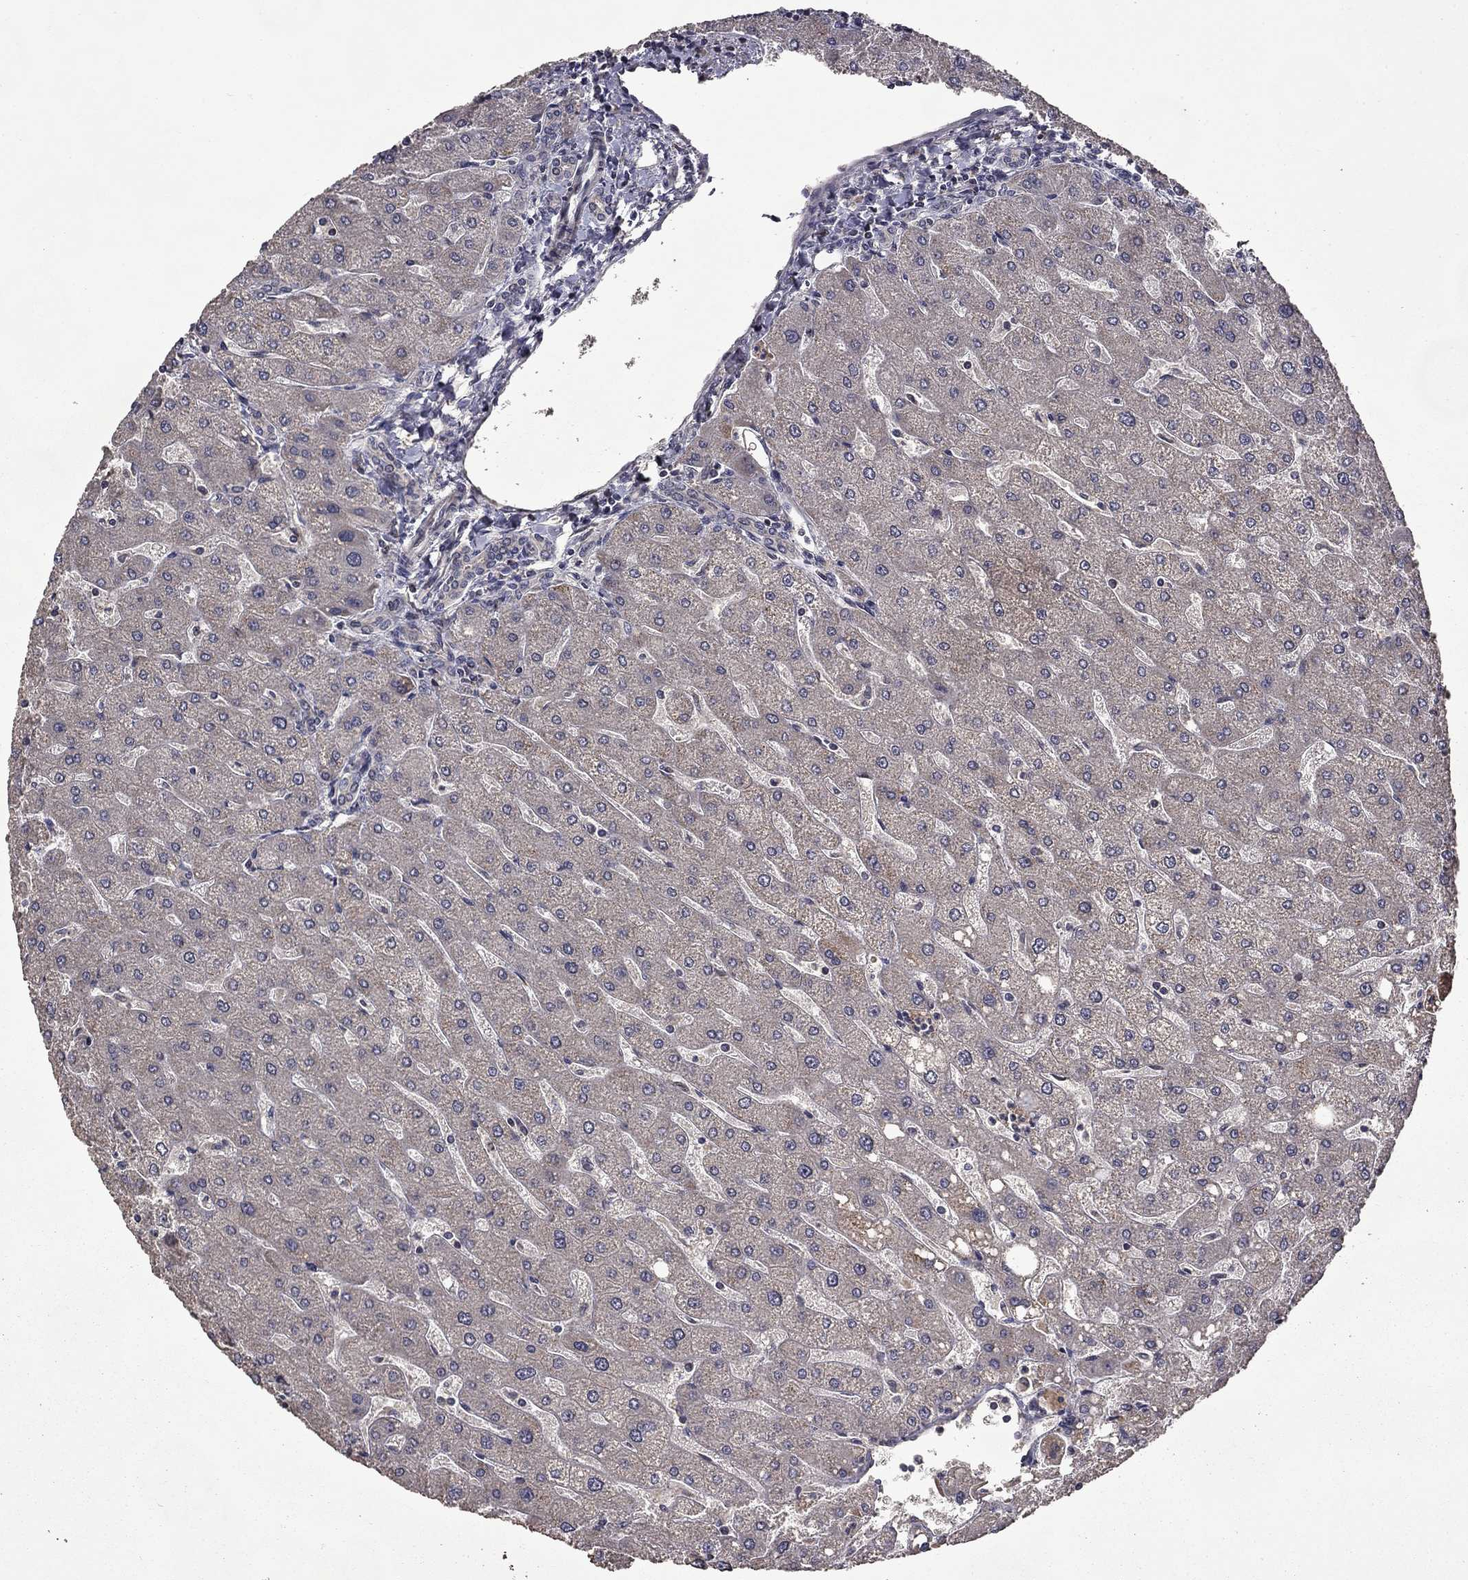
{"staining": {"intensity": "negative", "quantity": "none", "location": "none"}, "tissue": "liver", "cell_type": "Cholangiocytes", "image_type": "normal", "snomed": [{"axis": "morphology", "description": "Normal tissue, NOS"}, {"axis": "topography", "description": "Liver"}], "caption": "An immunohistochemistry micrograph of benign liver is shown. There is no staining in cholangiocytes of liver.", "gene": "B3GAT1", "patient": {"sex": "male", "age": 67}}